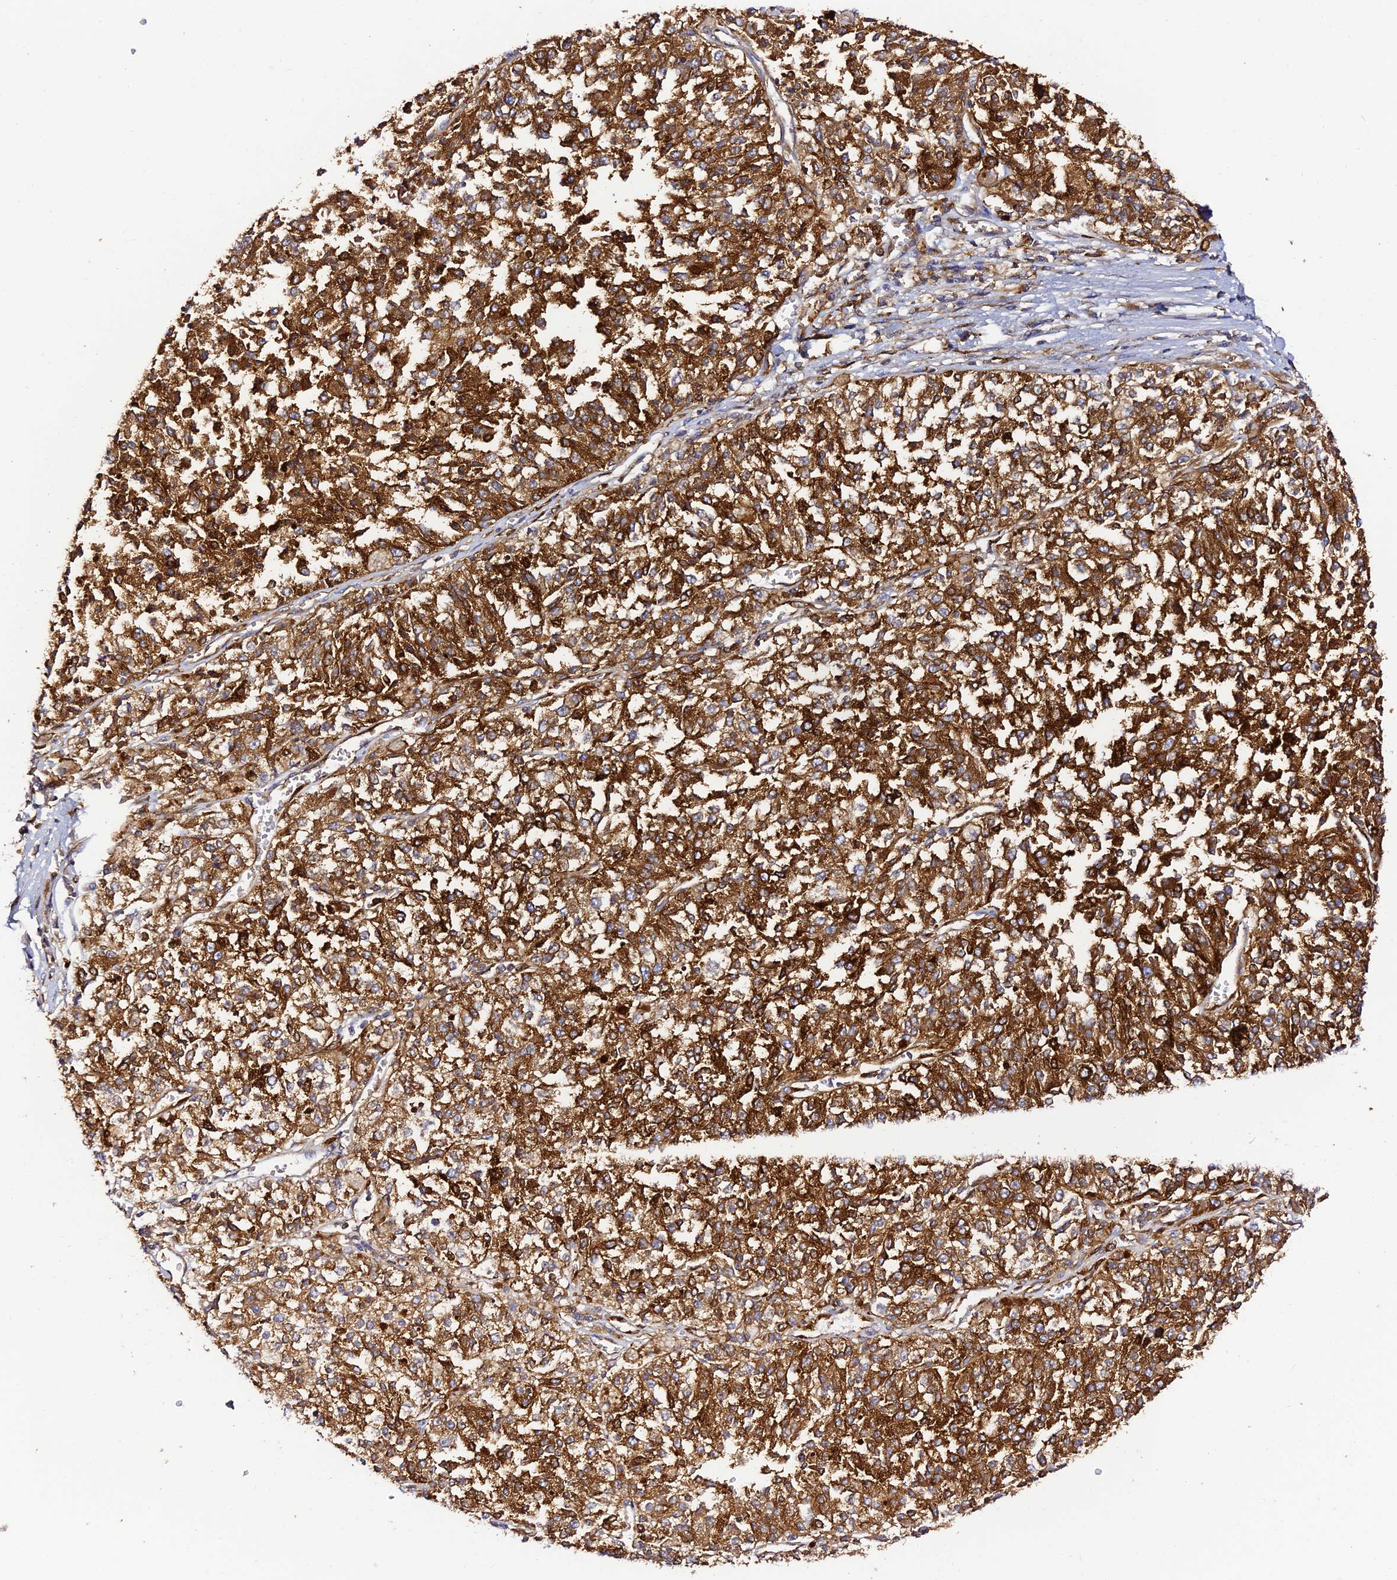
{"staining": {"intensity": "strong", "quantity": ">75%", "location": "cytoplasmic/membranous"}, "tissue": "melanoma", "cell_type": "Tumor cells", "image_type": "cancer", "snomed": [{"axis": "morphology", "description": "Malignant melanoma, NOS"}, {"axis": "topography", "description": "Skin"}], "caption": "Human malignant melanoma stained with a protein marker displays strong staining in tumor cells.", "gene": "TRPV2", "patient": {"sex": "female", "age": 64}}